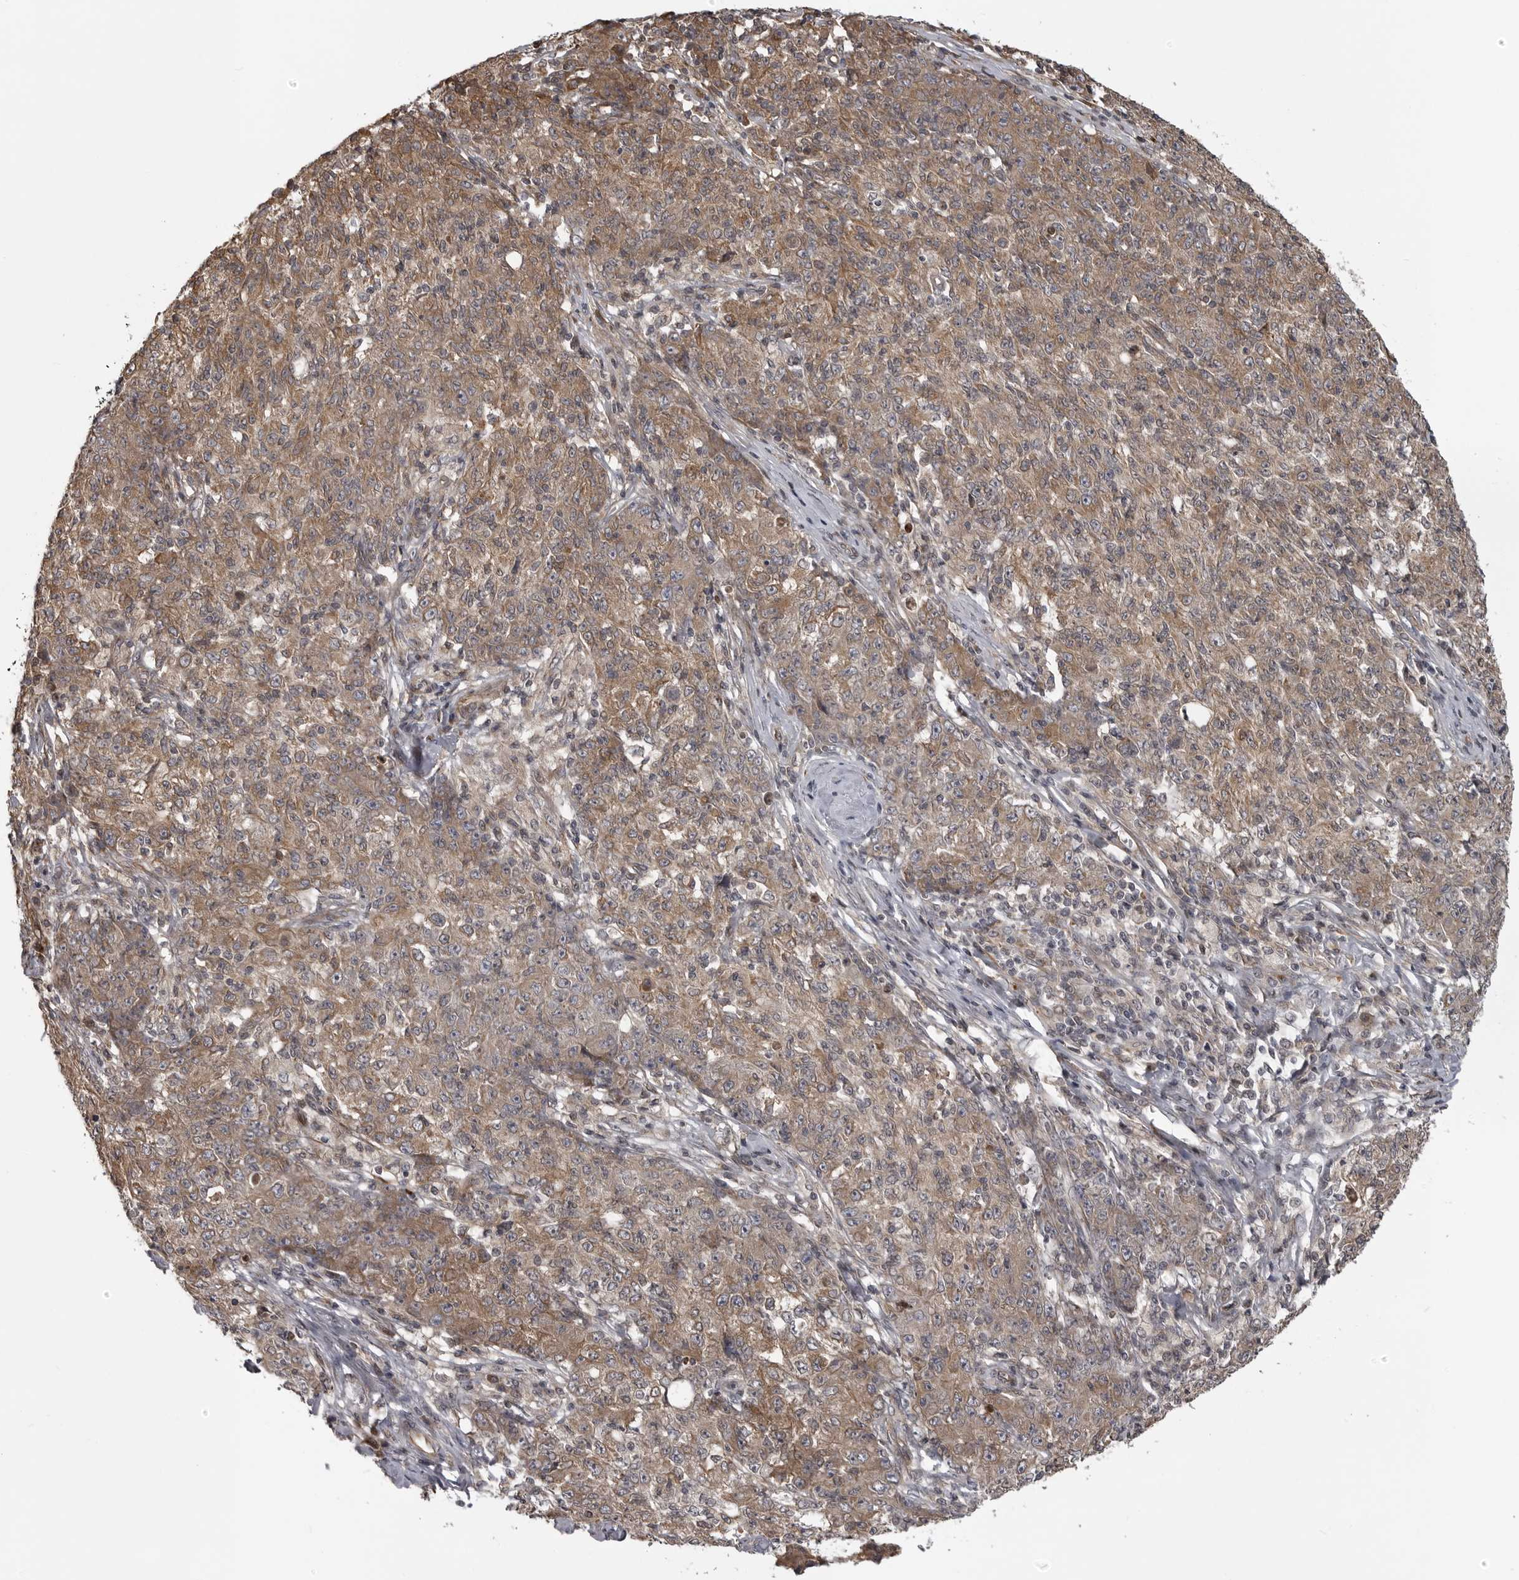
{"staining": {"intensity": "weak", "quantity": ">75%", "location": "cytoplasmic/membranous"}, "tissue": "ovarian cancer", "cell_type": "Tumor cells", "image_type": "cancer", "snomed": [{"axis": "morphology", "description": "Carcinoma, endometroid"}, {"axis": "topography", "description": "Ovary"}], "caption": "Immunohistochemistry image of neoplastic tissue: ovarian cancer stained using immunohistochemistry exhibits low levels of weak protein expression localized specifically in the cytoplasmic/membranous of tumor cells, appearing as a cytoplasmic/membranous brown color.", "gene": "ZNRF1", "patient": {"sex": "female", "age": 42}}